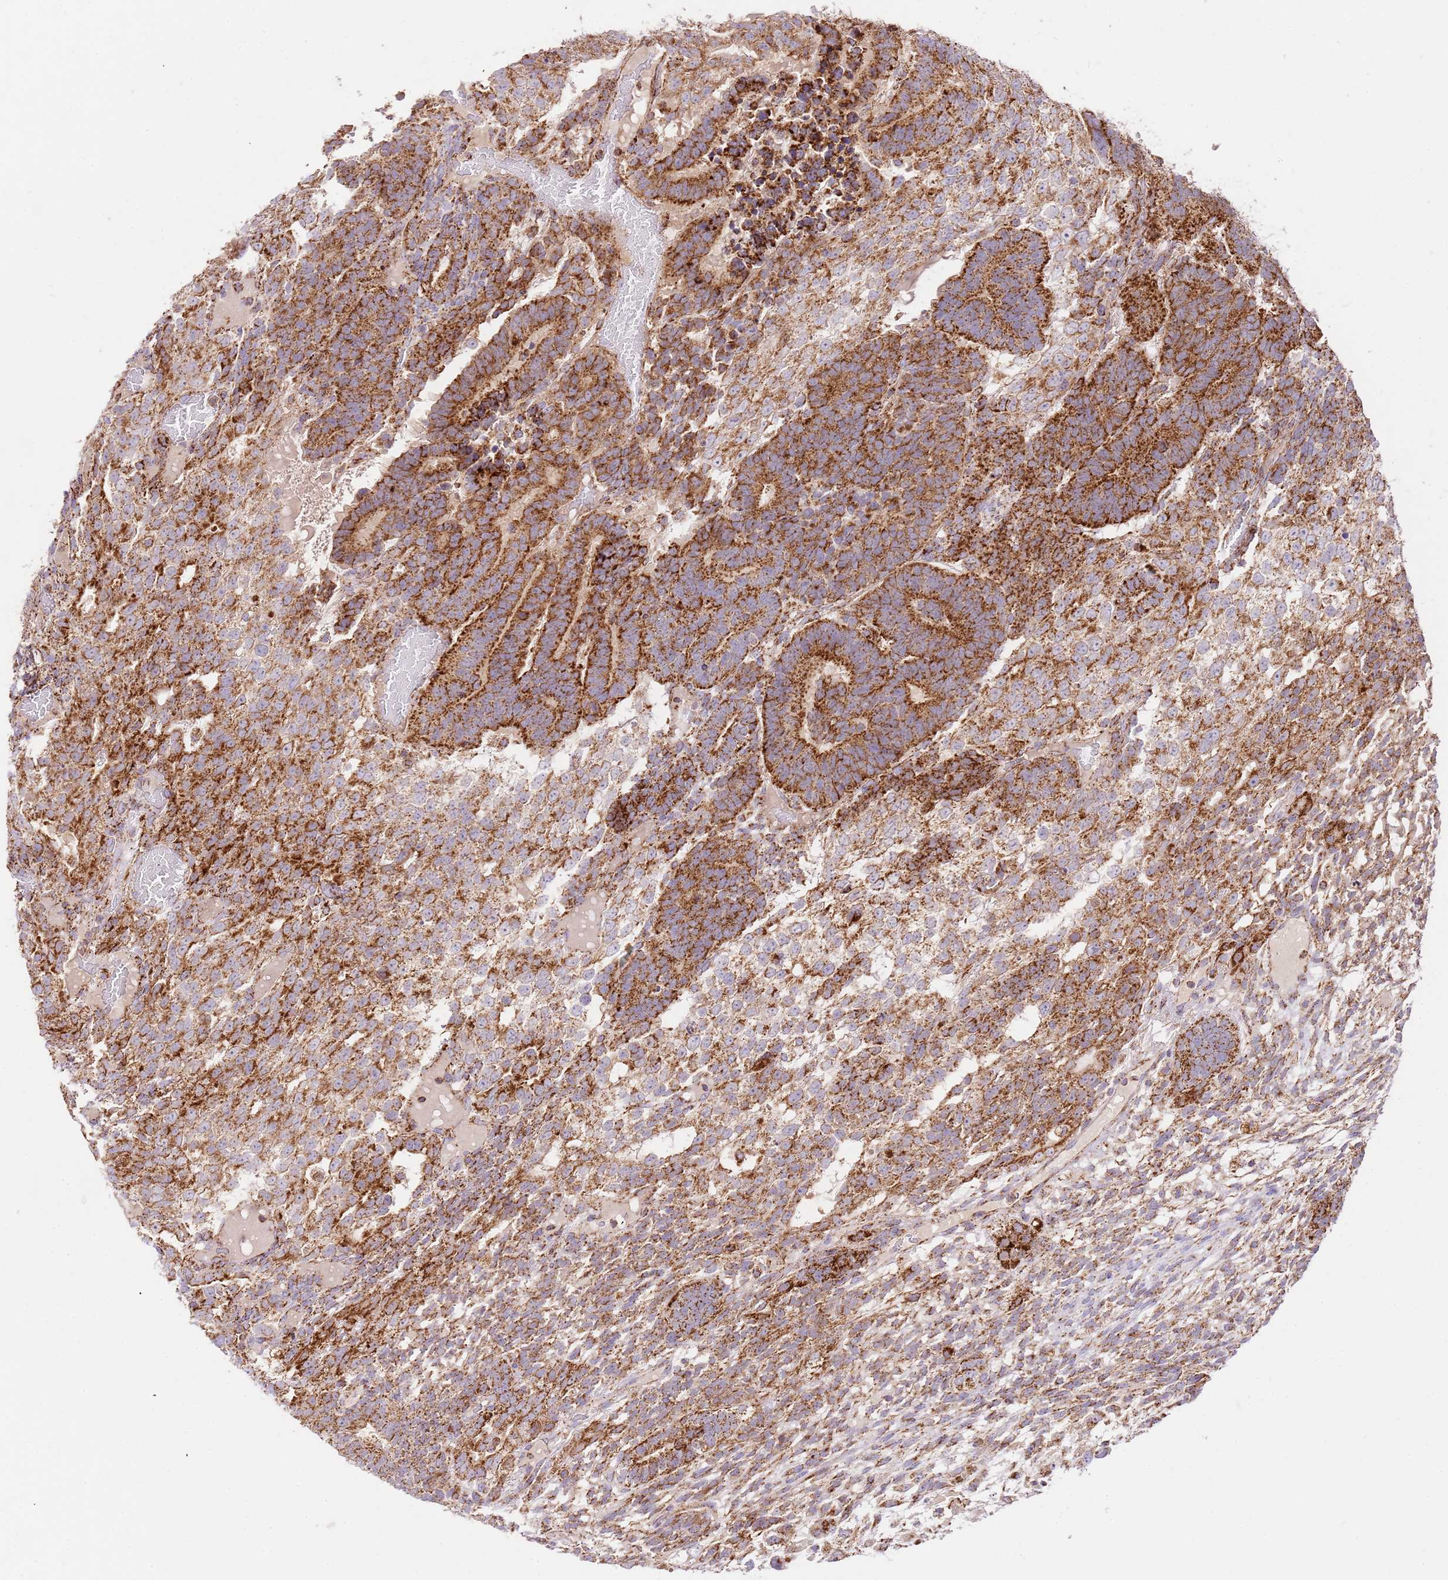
{"staining": {"intensity": "strong", "quantity": ">75%", "location": "cytoplasmic/membranous"}, "tissue": "testis cancer", "cell_type": "Tumor cells", "image_type": "cancer", "snomed": [{"axis": "morphology", "description": "Carcinoma, Embryonal, NOS"}, {"axis": "topography", "description": "Testis"}], "caption": "Testis cancer (embryonal carcinoma) stained with a protein marker exhibits strong staining in tumor cells.", "gene": "ZBTB39", "patient": {"sex": "male", "age": 23}}